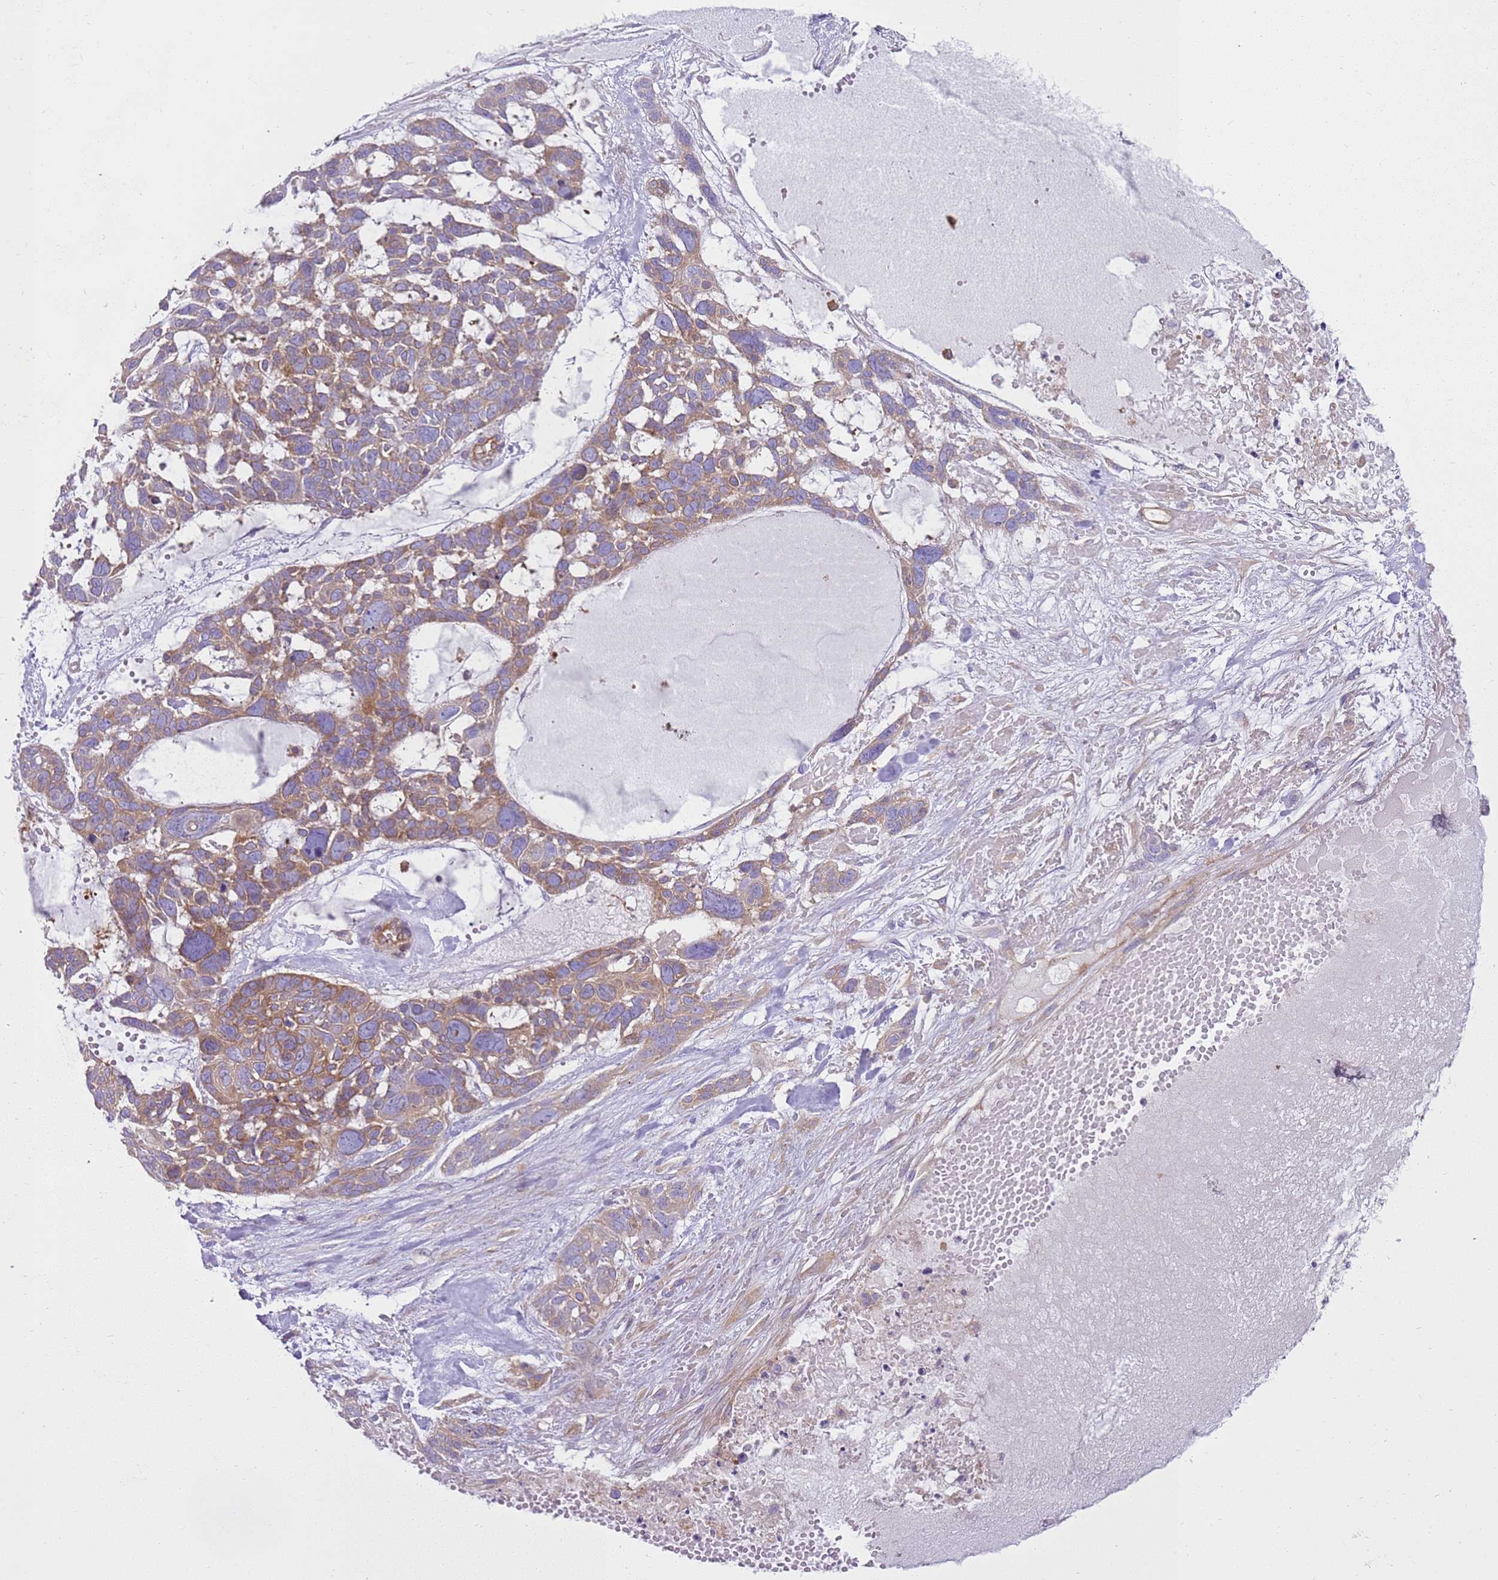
{"staining": {"intensity": "moderate", "quantity": ">75%", "location": "cytoplasmic/membranous"}, "tissue": "skin cancer", "cell_type": "Tumor cells", "image_type": "cancer", "snomed": [{"axis": "morphology", "description": "Basal cell carcinoma"}, {"axis": "topography", "description": "Skin"}], "caption": "A brown stain labels moderate cytoplasmic/membranous staining of a protein in human skin basal cell carcinoma tumor cells.", "gene": "SNX21", "patient": {"sex": "male", "age": 88}}